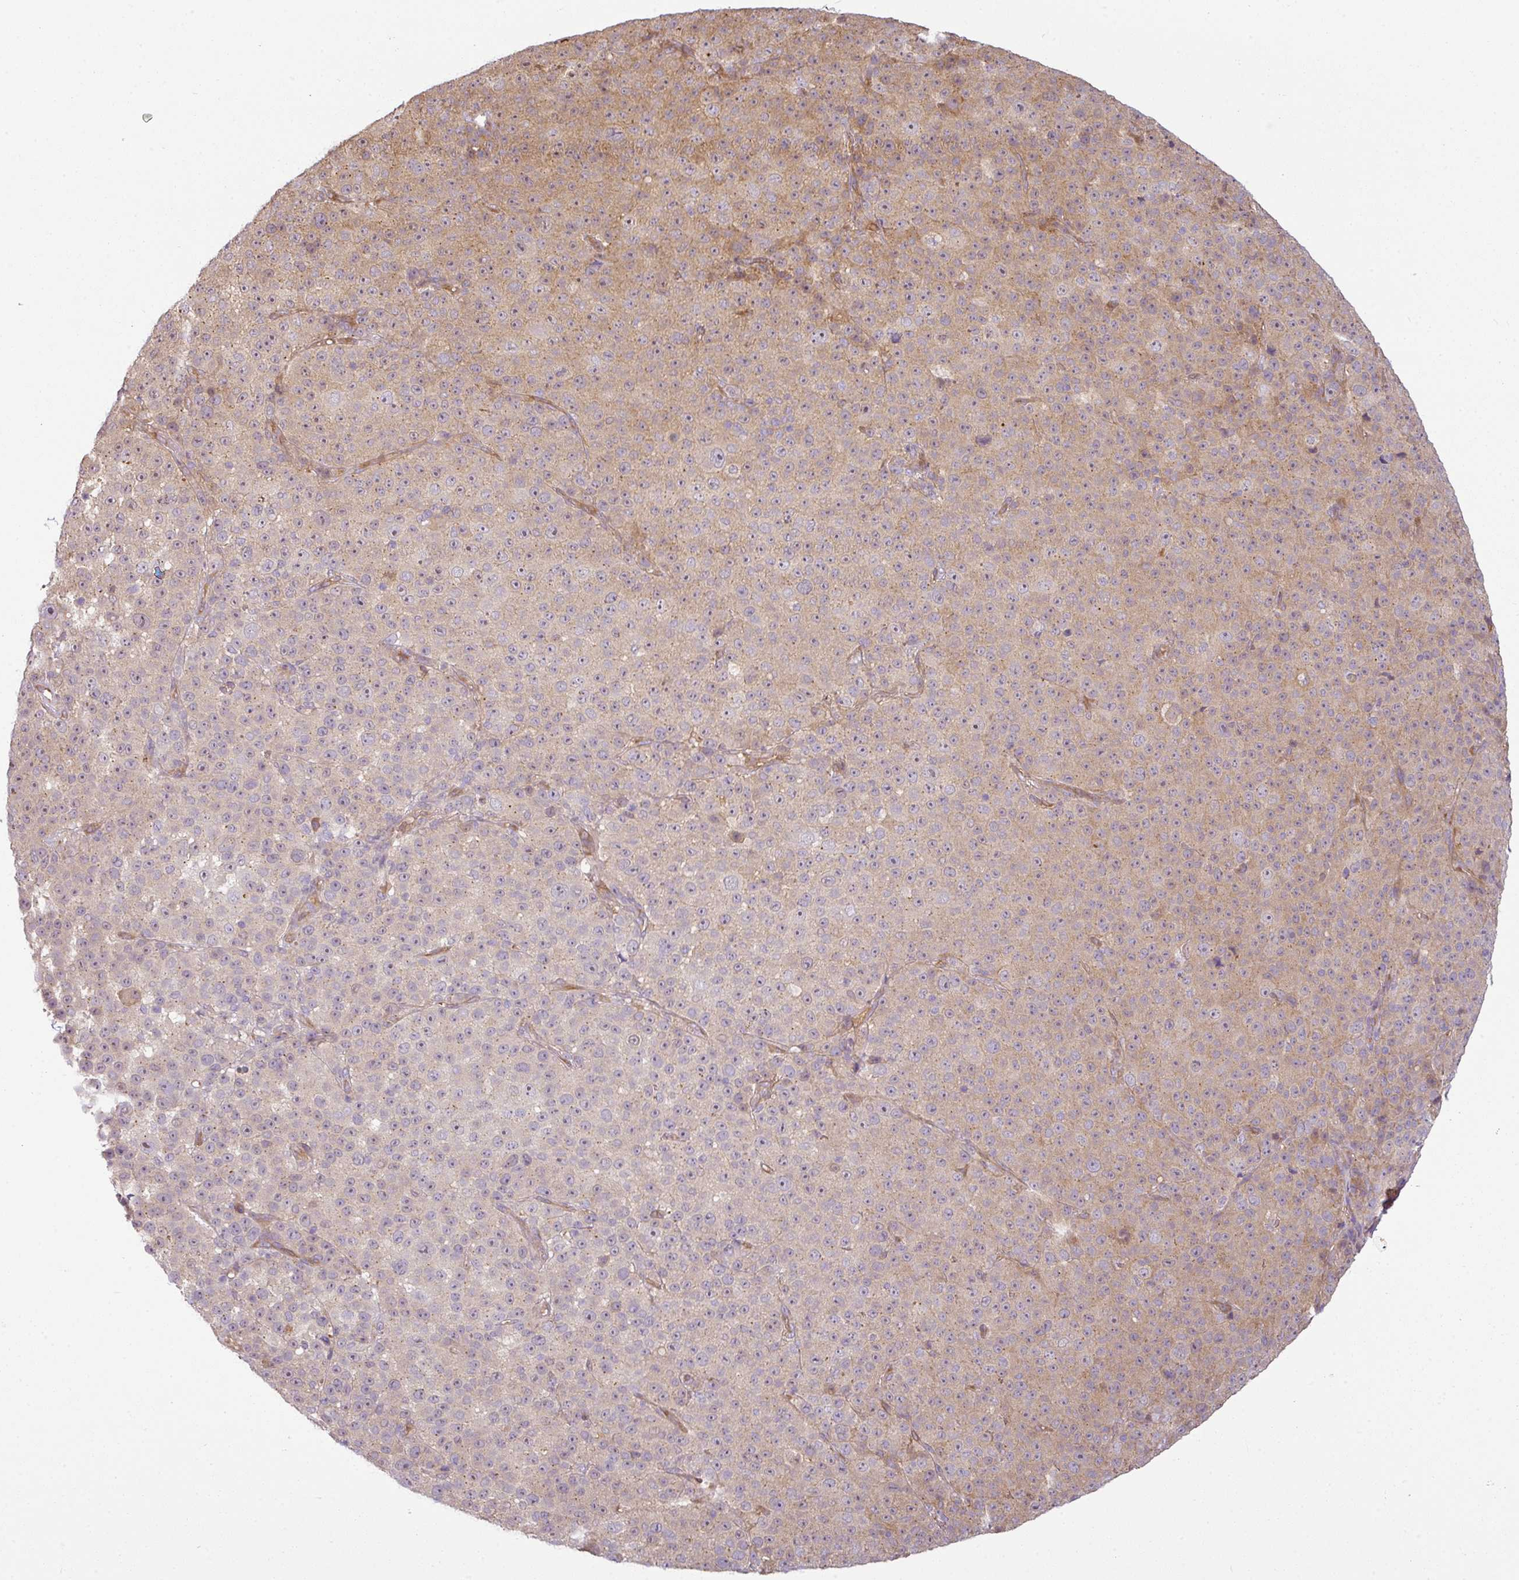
{"staining": {"intensity": "negative", "quantity": "none", "location": "none"}, "tissue": "melanoma", "cell_type": "Tumor cells", "image_type": "cancer", "snomed": [{"axis": "morphology", "description": "Malignant melanoma, Metastatic site"}, {"axis": "topography", "description": "Skin"}, {"axis": "topography", "description": "Lymph node"}], "caption": "DAB (3,3'-diaminobenzidine) immunohistochemical staining of human melanoma displays no significant expression in tumor cells. Nuclei are stained in blue.", "gene": "ANKRD18A", "patient": {"sex": "male", "age": 66}}